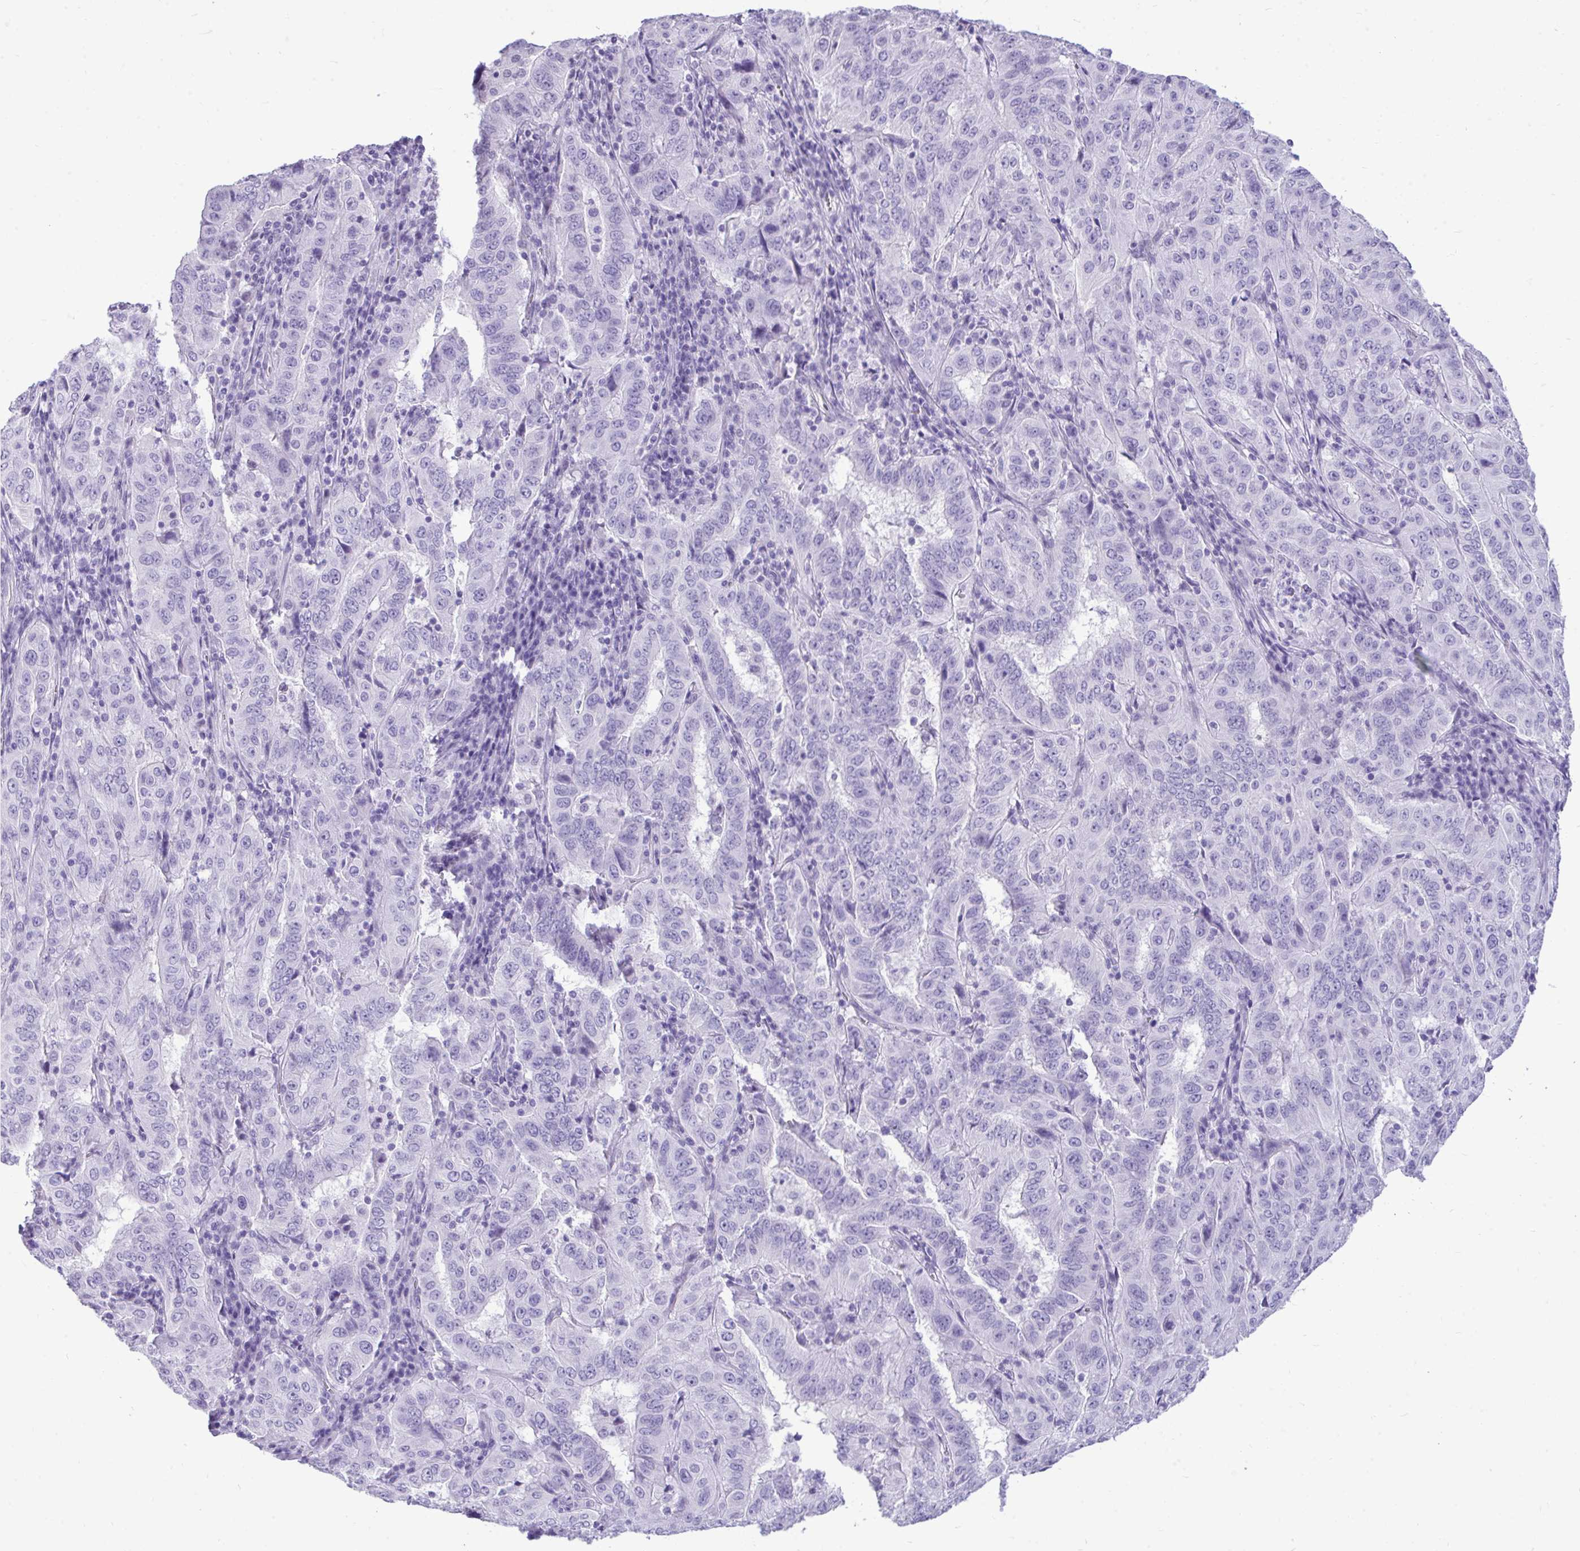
{"staining": {"intensity": "negative", "quantity": "none", "location": "none"}, "tissue": "pancreatic cancer", "cell_type": "Tumor cells", "image_type": "cancer", "snomed": [{"axis": "morphology", "description": "Adenocarcinoma, NOS"}, {"axis": "topography", "description": "Pancreas"}], "caption": "The immunohistochemistry (IHC) histopathology image has no significant expression in tumor cells of pancreatic cancer tissue.", "gene": "PRM2", "patient": {"sex": "male", "age": 63}}